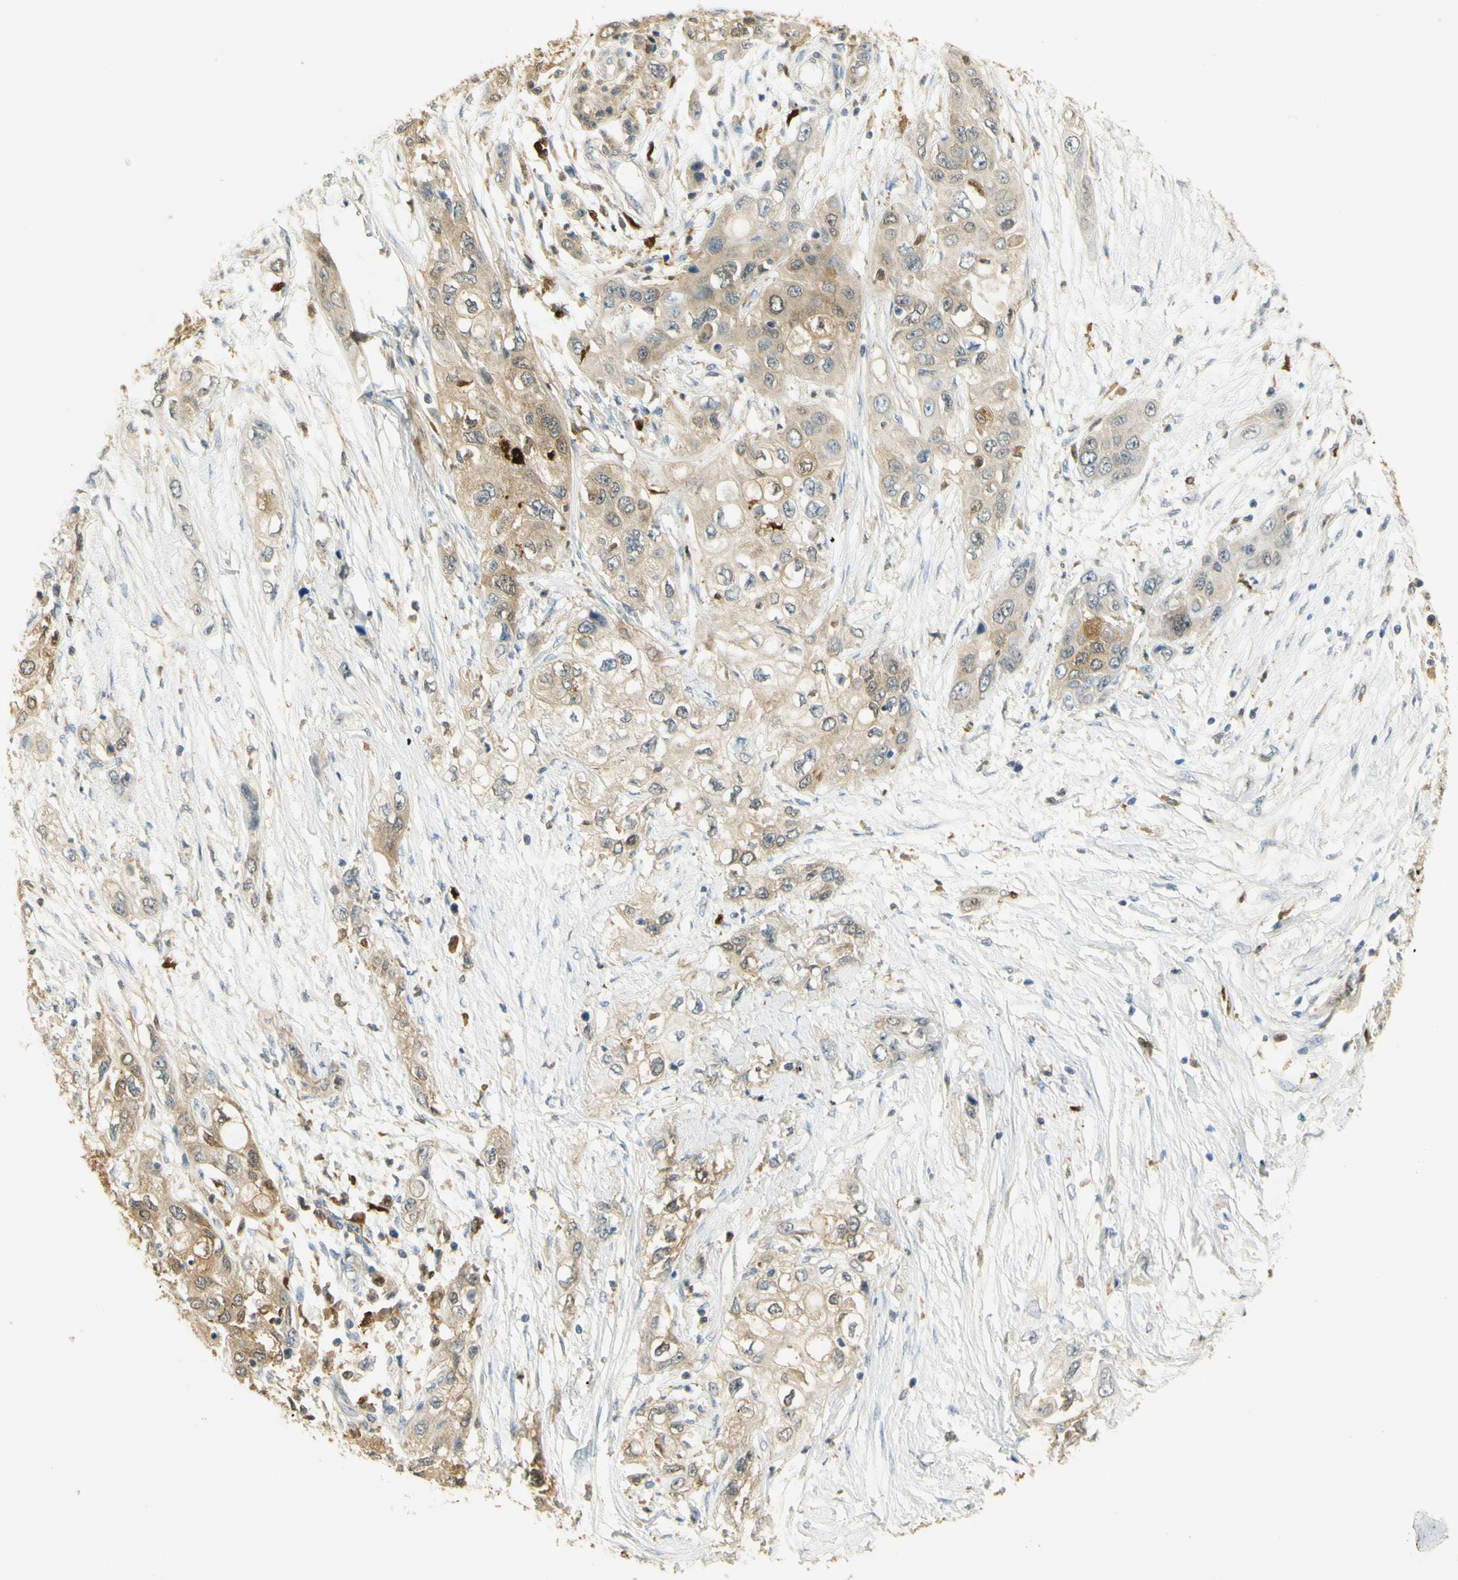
{"staining": {"intensity": "moderate", "quantity": "25%-75%", "location": "cytoplasmic/membranous"}, "tissue": "pancreatic cancer", "cell_type": "Tumor cells", "image_type": "cancer", "snomed": [{"axis": "morphology", "description": "Adenocarcinoma, NOS"}, {"axis": "topography", "description": "Pancreas"}], "caption": "An immunohistochemistry (IHC) photomicrograph of neoplastic tissue is shown. Protein staining in brown shows moderate cytoplasmic/membranous positivity in pancreatic adenocarcinoma within tumor cells.", "gene": "PAK1", "patient": {"sex": "female", "age": 70}}